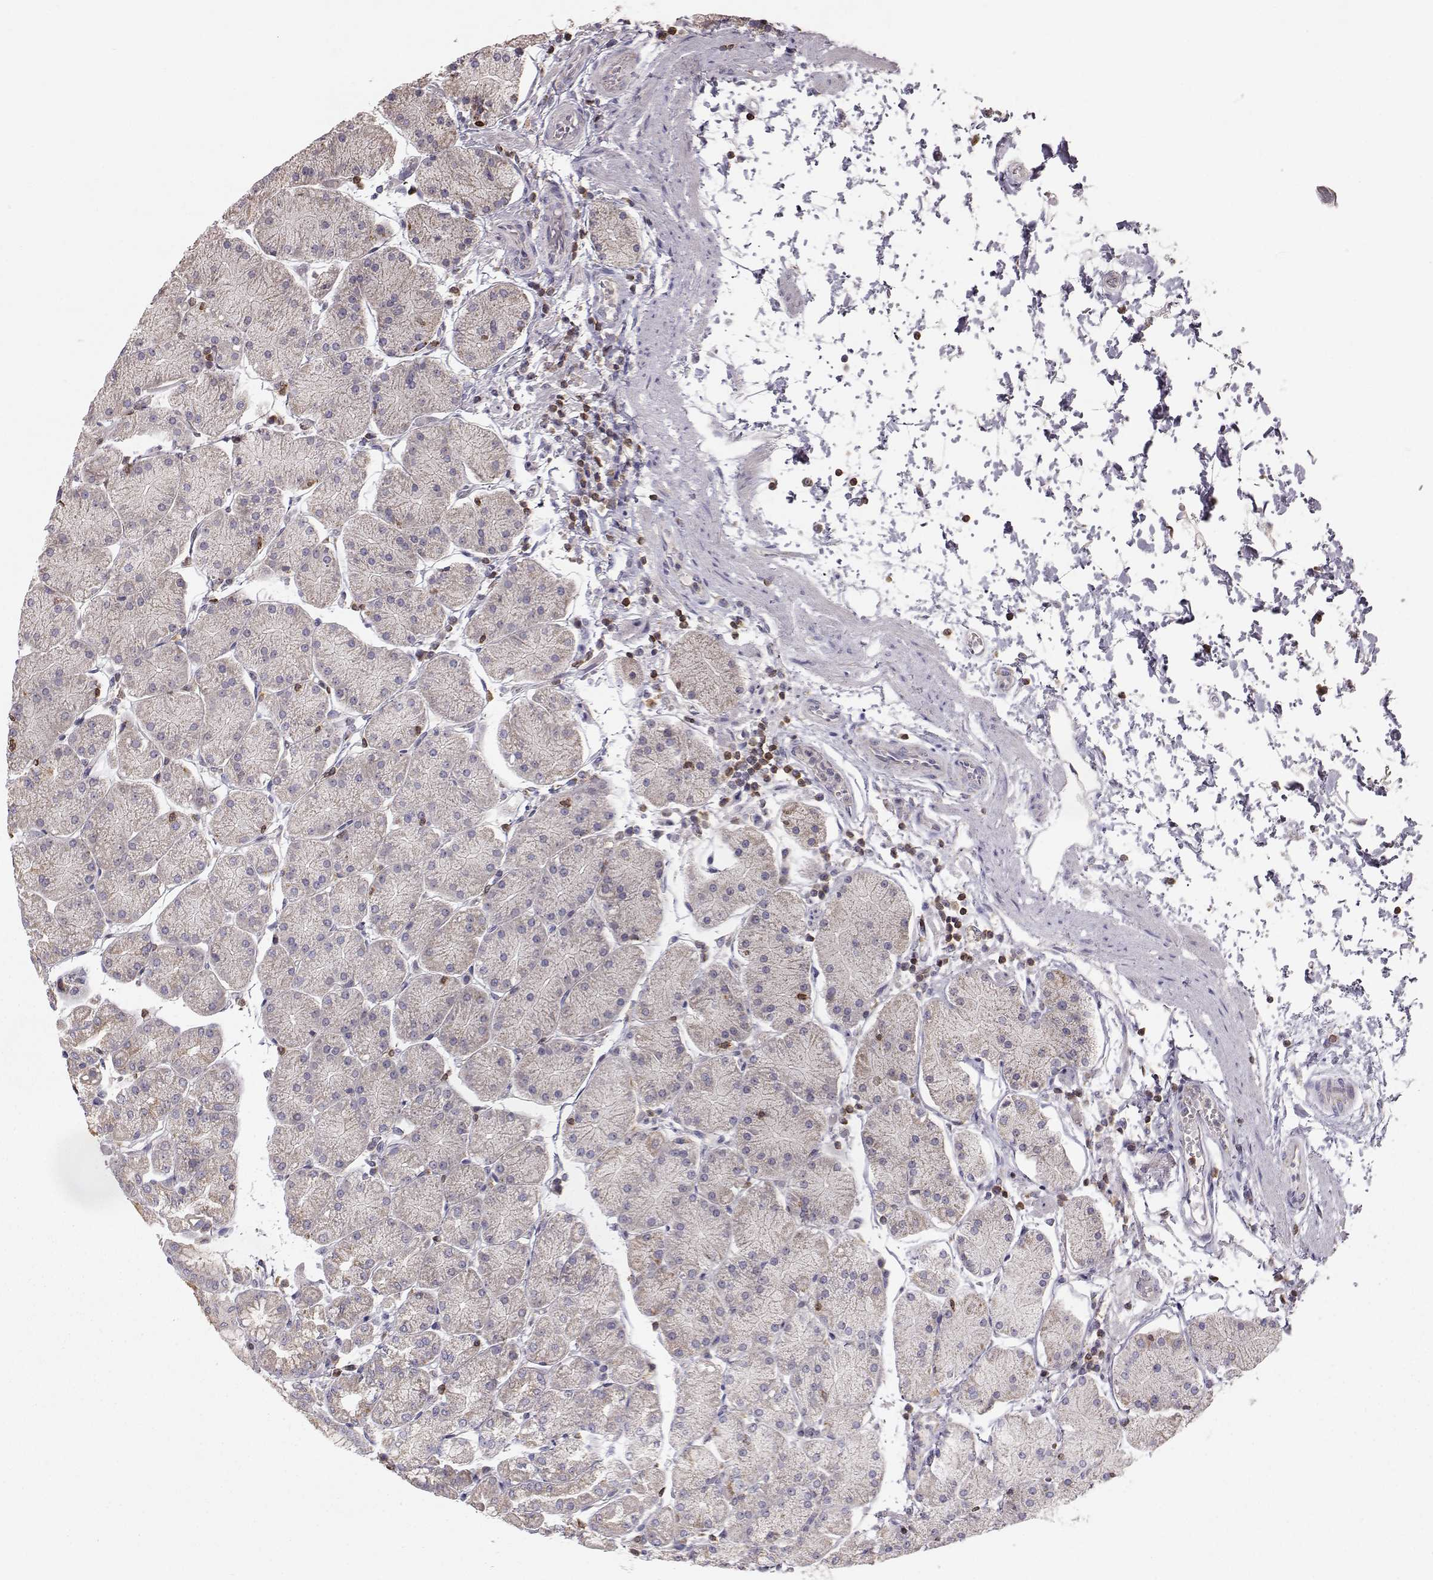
{"staining": {"intensity": "moderate", "quantity": "25%-75%", "location": "cytoplasmic/membranous"}, "tissue": "stomach", "cell_type": "Glandular cells", "image_type": "normal", "snomed": [{"axis": "morphology", "description": "Normal tissue, NOS"}, {"axis": "topography", "description": "Stomach"}], "caption": "Stomach was stained to show a protein in brown. There is medium levels of moderate cytoplasmic/membranous expression in about 25%-75% of glandular cells. (brown staining indicates protein expression, while blue staining denotes nuclei).", "gene": "GRAP2", "patient": {"sex": "male", "age": 54}}